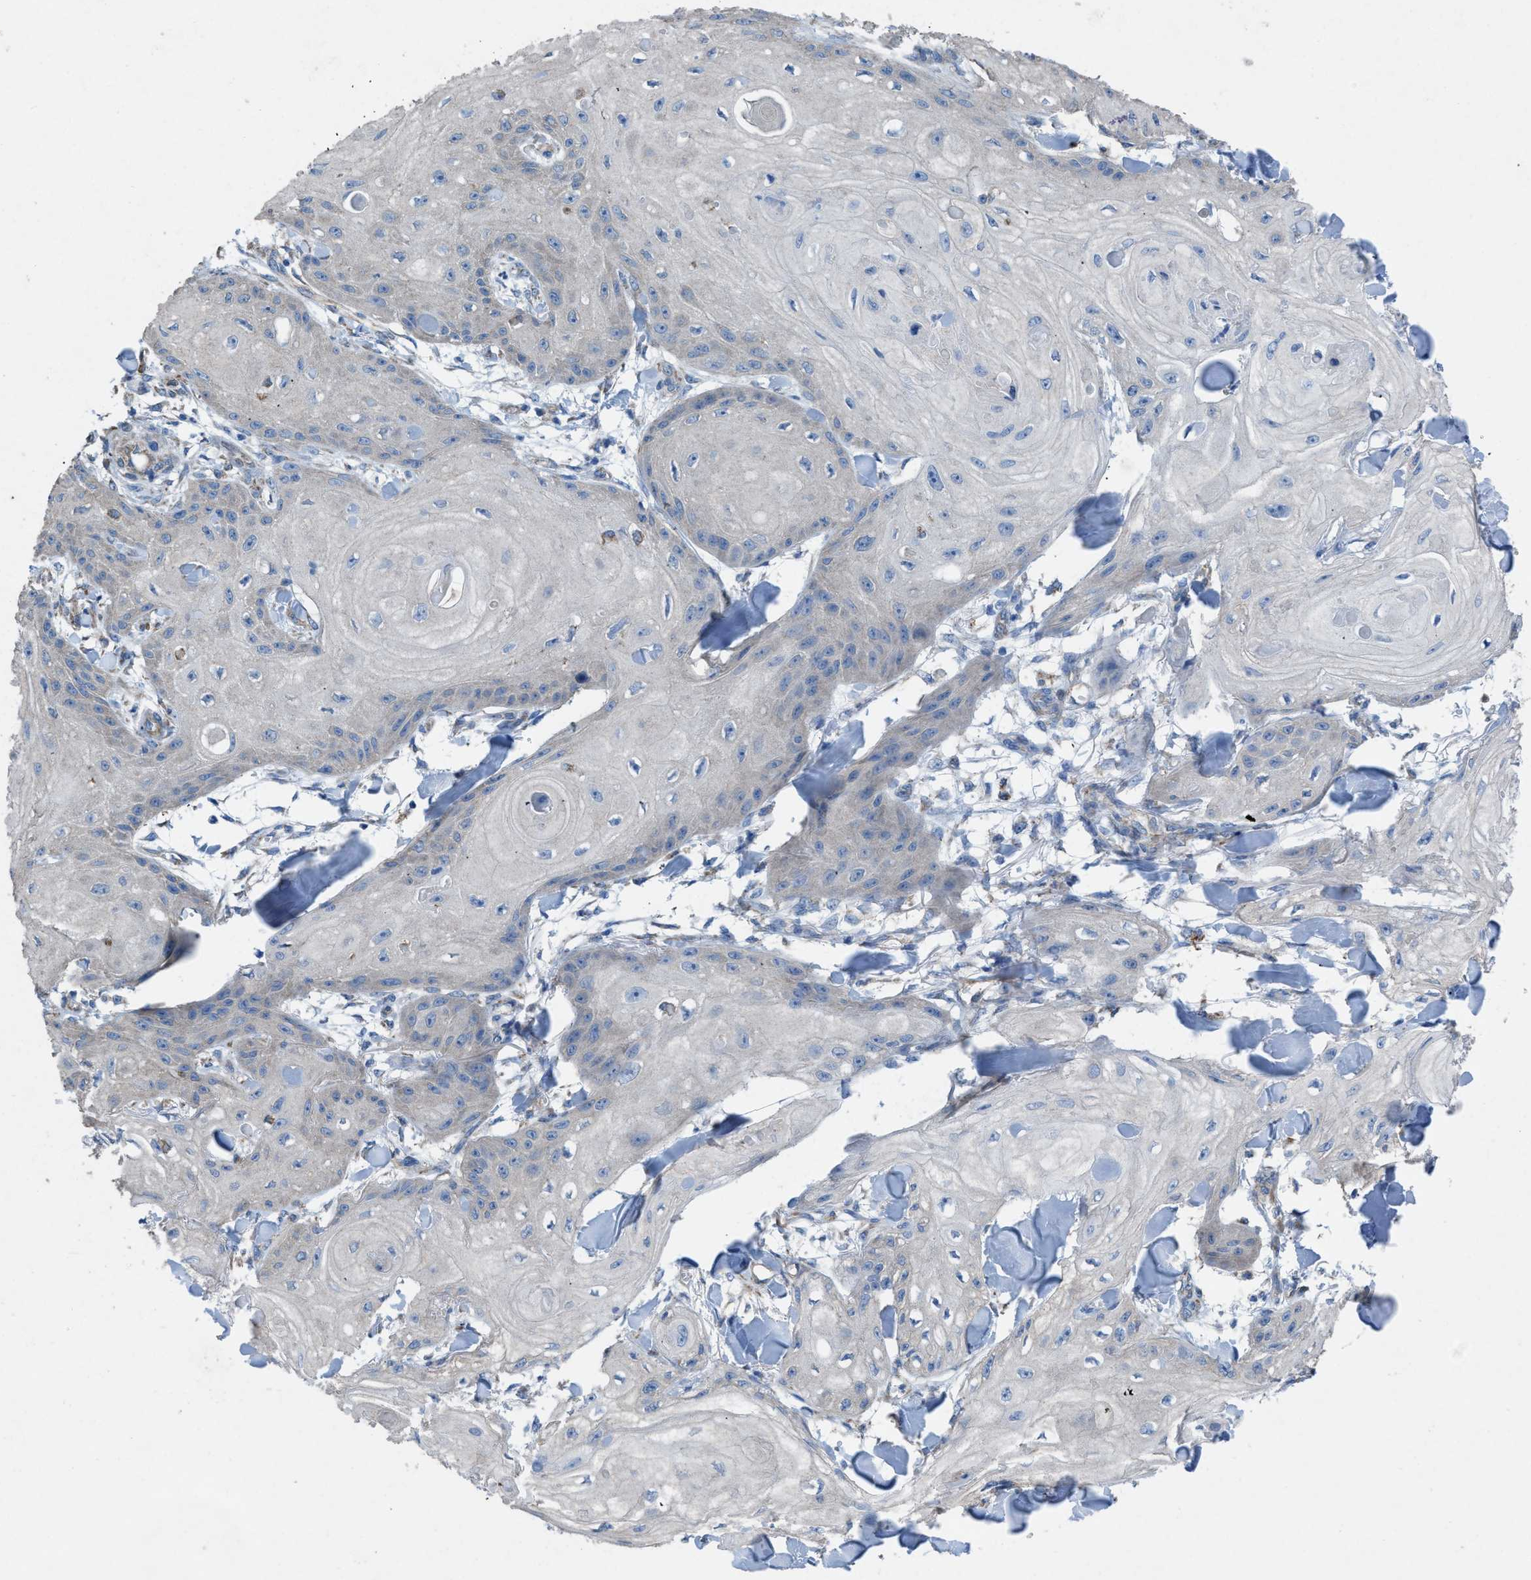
{"staining": {"intensity": "negative", "quantity": "none", "location": "none"}, "tissue": "skin cancer", "cell_type": "Tumor cells", "image_type": "cancer", "snomed": [{"axis": "morphology", "description": "Squamous cell carcinoma, NOS"}, {"axis": "topography", "description": "Skin"}], "caption": "The histopathology image reveals no significant staining in tumor cells of skin squamous cell carcinoma.", "gene": "DOLPP1", "patient": {"sex": "male", "age": 74}}